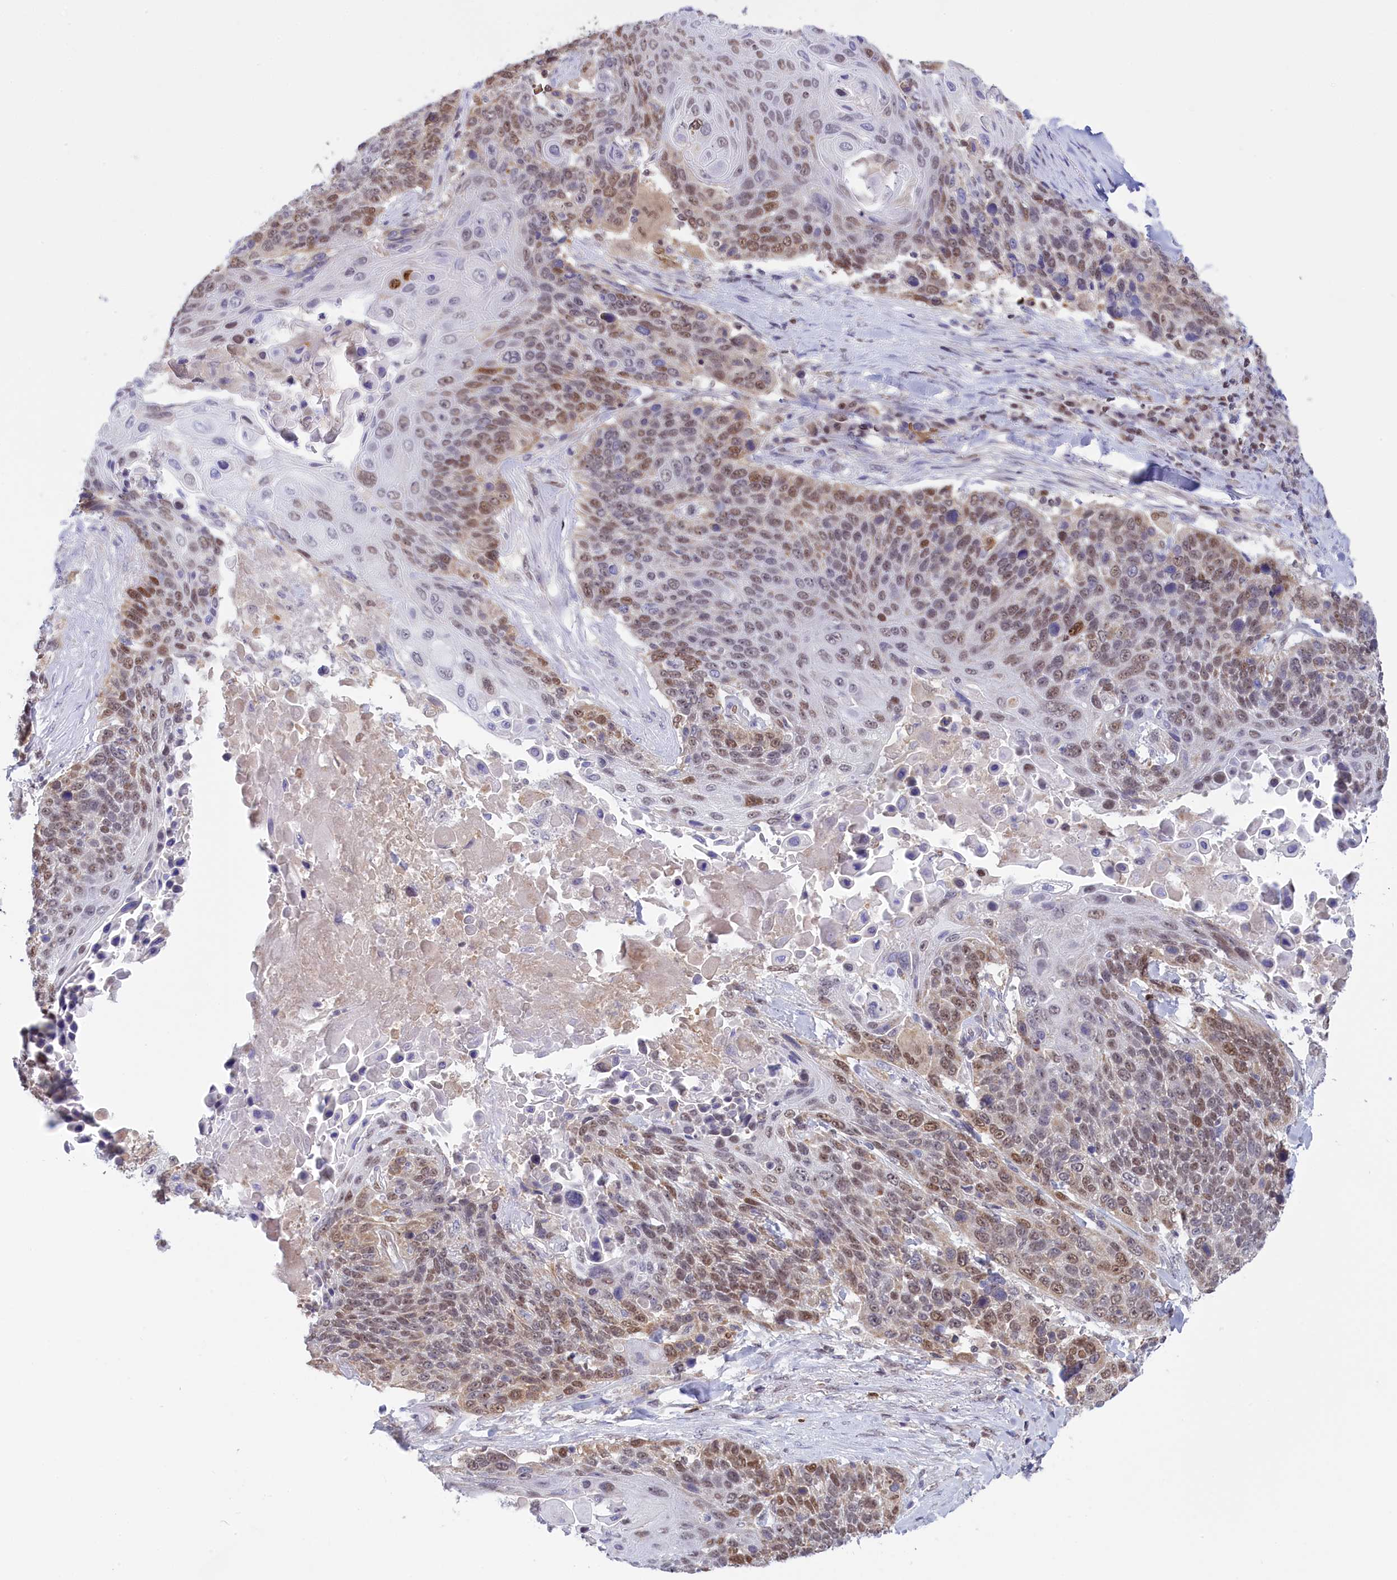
{"staining": {"intensity": "moderate", "quantity": "25%-75%", "location": "nuclear"}, "tissue": "lung cancer", "cell_type": "Tumor cells", "image_type": "cancer", "snomed": [{"axis": "morphology", "description": "Squamous cell carcinoma, NOS"}, {"axis": "topography", "description": "Lung"}], "caption": "This micrograph shows immunohistochemistry (IHC) staining of human squamous cell carcinoma (lung), with medium moderate nuclear expression in approximately 25%-75% of tumor cells.", "gene": "IZUMO2", "patient": {"sex": "male", "age": 66}}